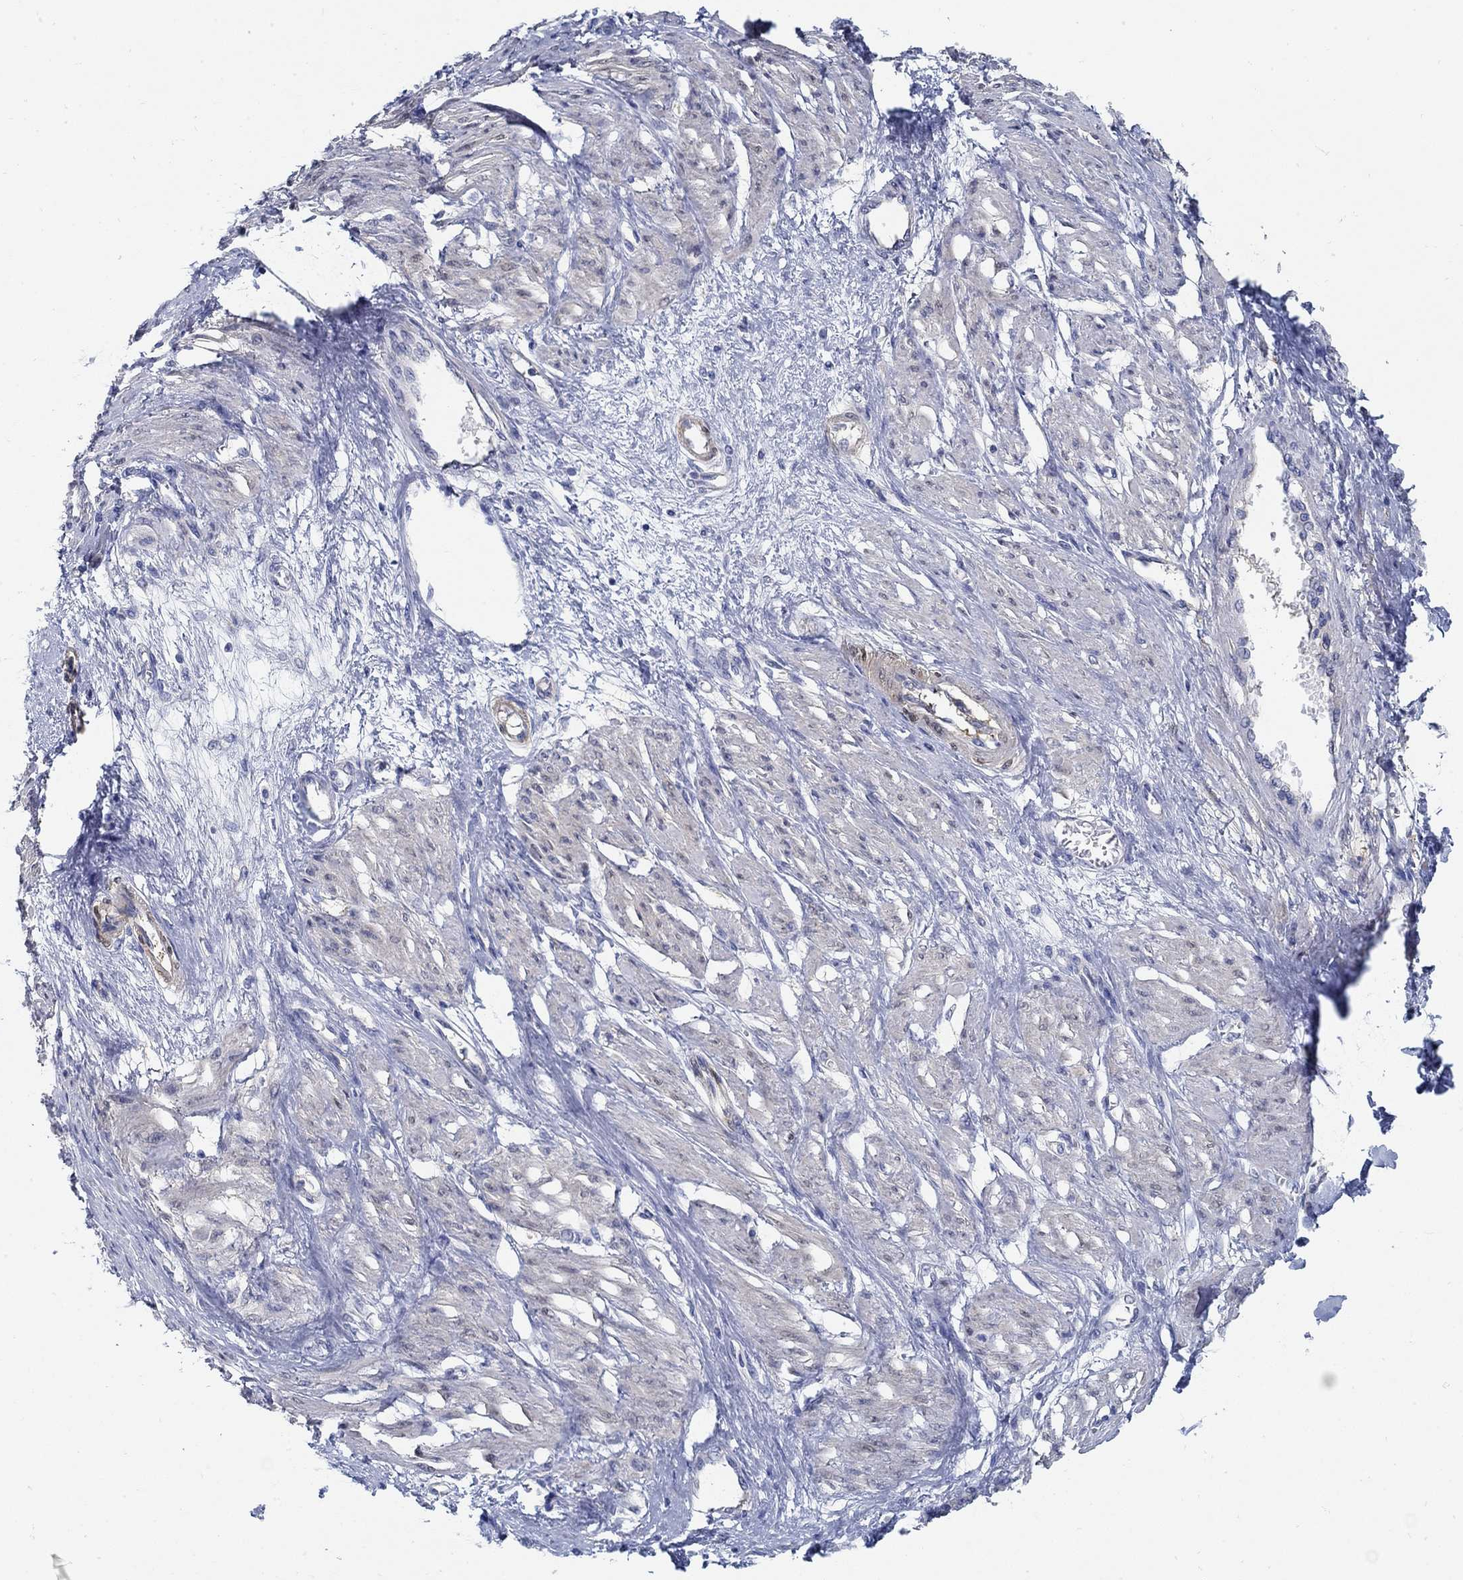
{"staining": {"intensity": "negative", "quantity": "none", "location": "none"}, "tissue": "smooth muscle", "cell_type": "Smooth muscle cells", "image_type": "normal", "snomed": [{"axis": "morphology", "description": "Normal tissue, NOS"}, {"axis": "topography", "description": "Smooth muscle"}, {"axis": "topography", "description": "Uterus"}], "caption": "Image shows no protein staining in smooth muscle cells of unremarkable smooth muscle.", "gene": "C15orf39", "patient": {"sex": "female", "age": 39}}